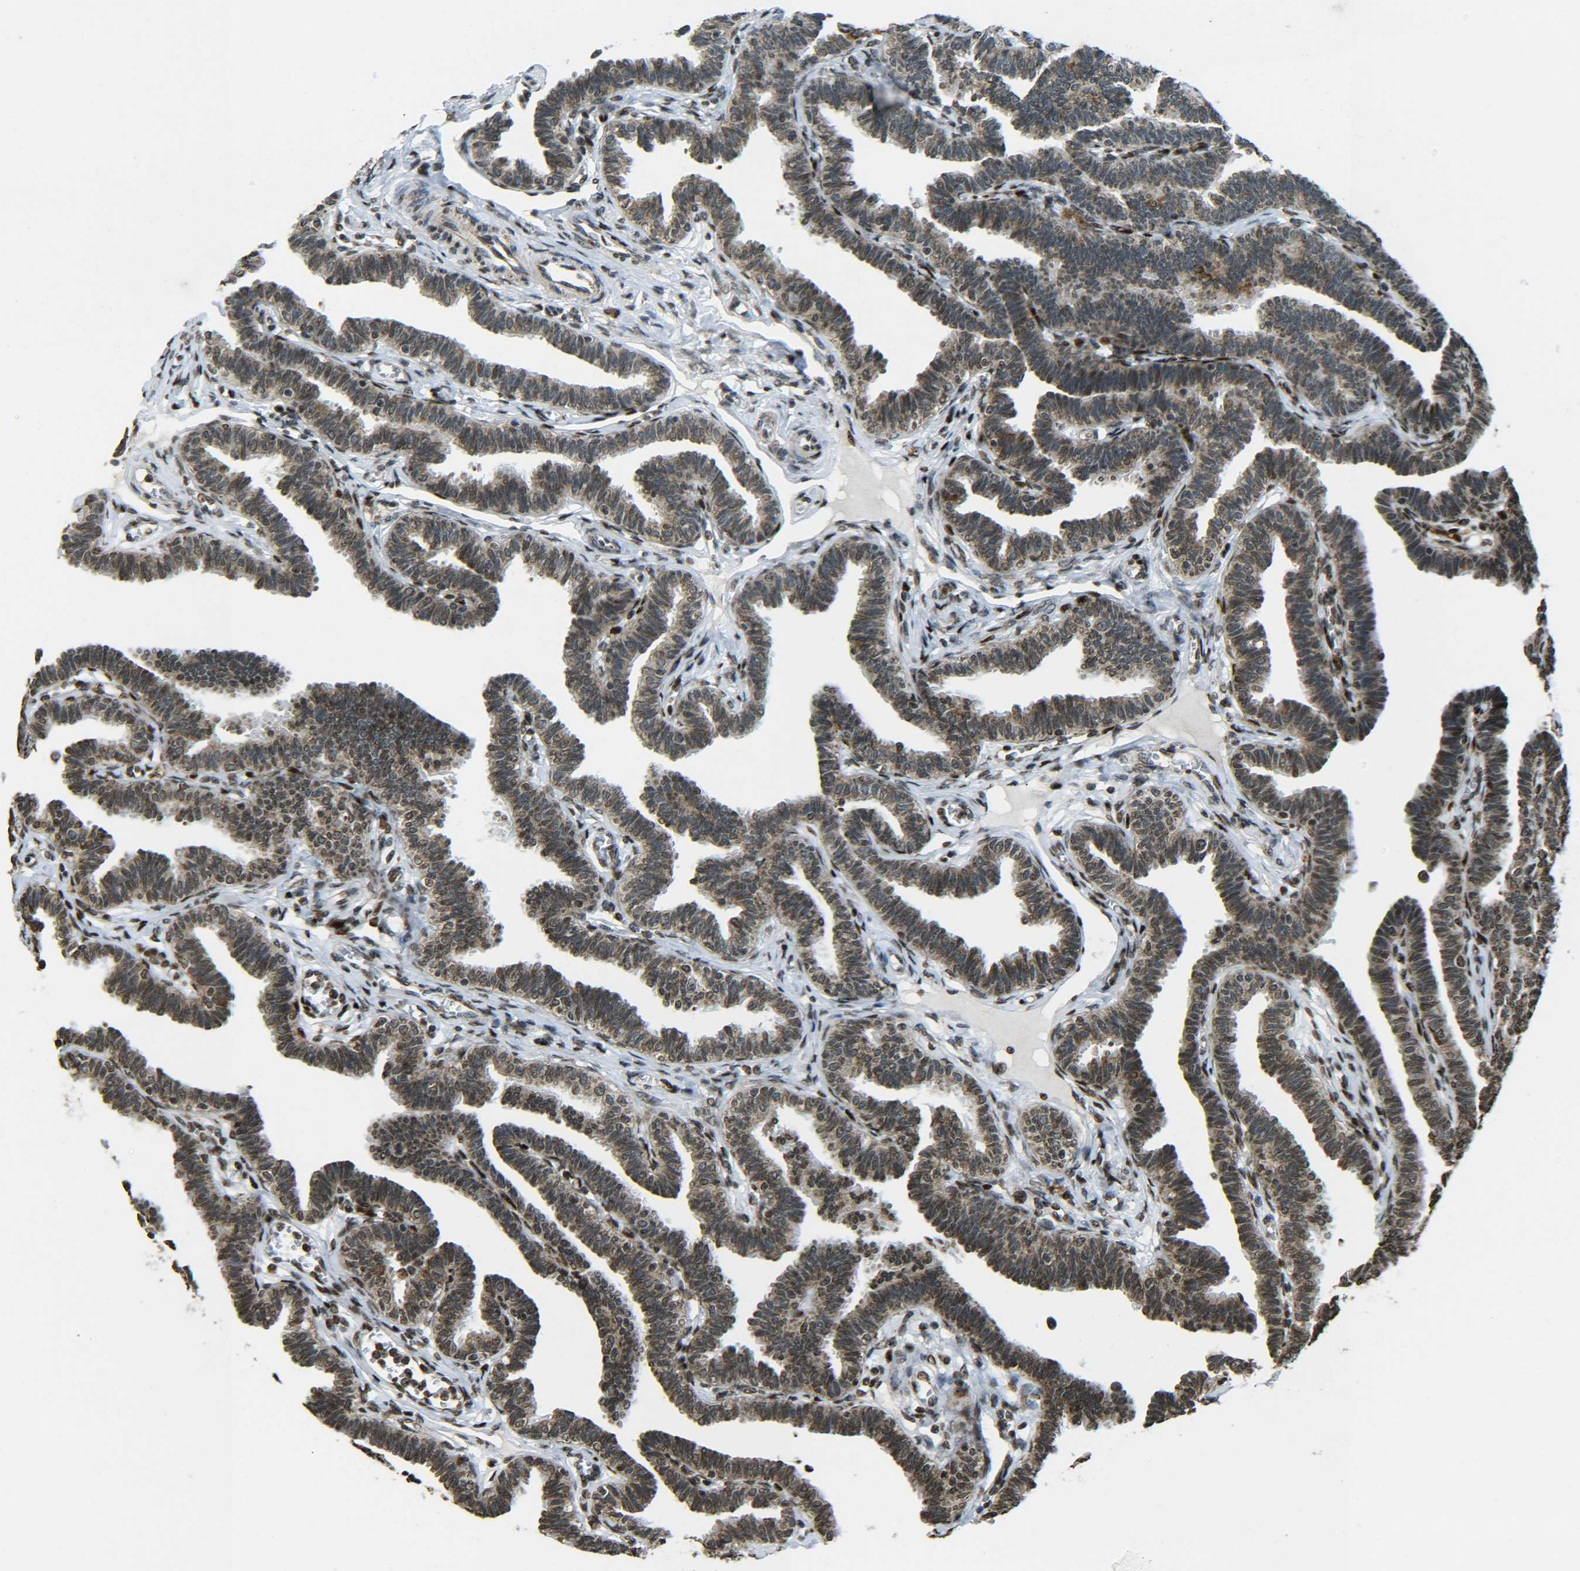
{"staining": {"intensity": "moderate", "quantity": ">75%", "location": "cytoplasmic/membranous,nuclear"}, "tissue": "fallopian tube", "cell_type": "Glandular cells", "image_type": "normal", "snomed": [{"axis": "morphology", "description": "Normal tissue, NOS"}, {"axis": "topography", "description": "Fallopian tube"}, {"axis": "topography", "description": "Ovary"}], "caption": "DAB (3,3'-diaminobenzidine) immunohistochemical staining of benign human fallopian tube displays moderate cytoplasmic/membranous,nuclear protein expression in approximately >75% of glandular cells.", "gene": "NEUROG2", "patient": {"sex": "female", "age": 23}}